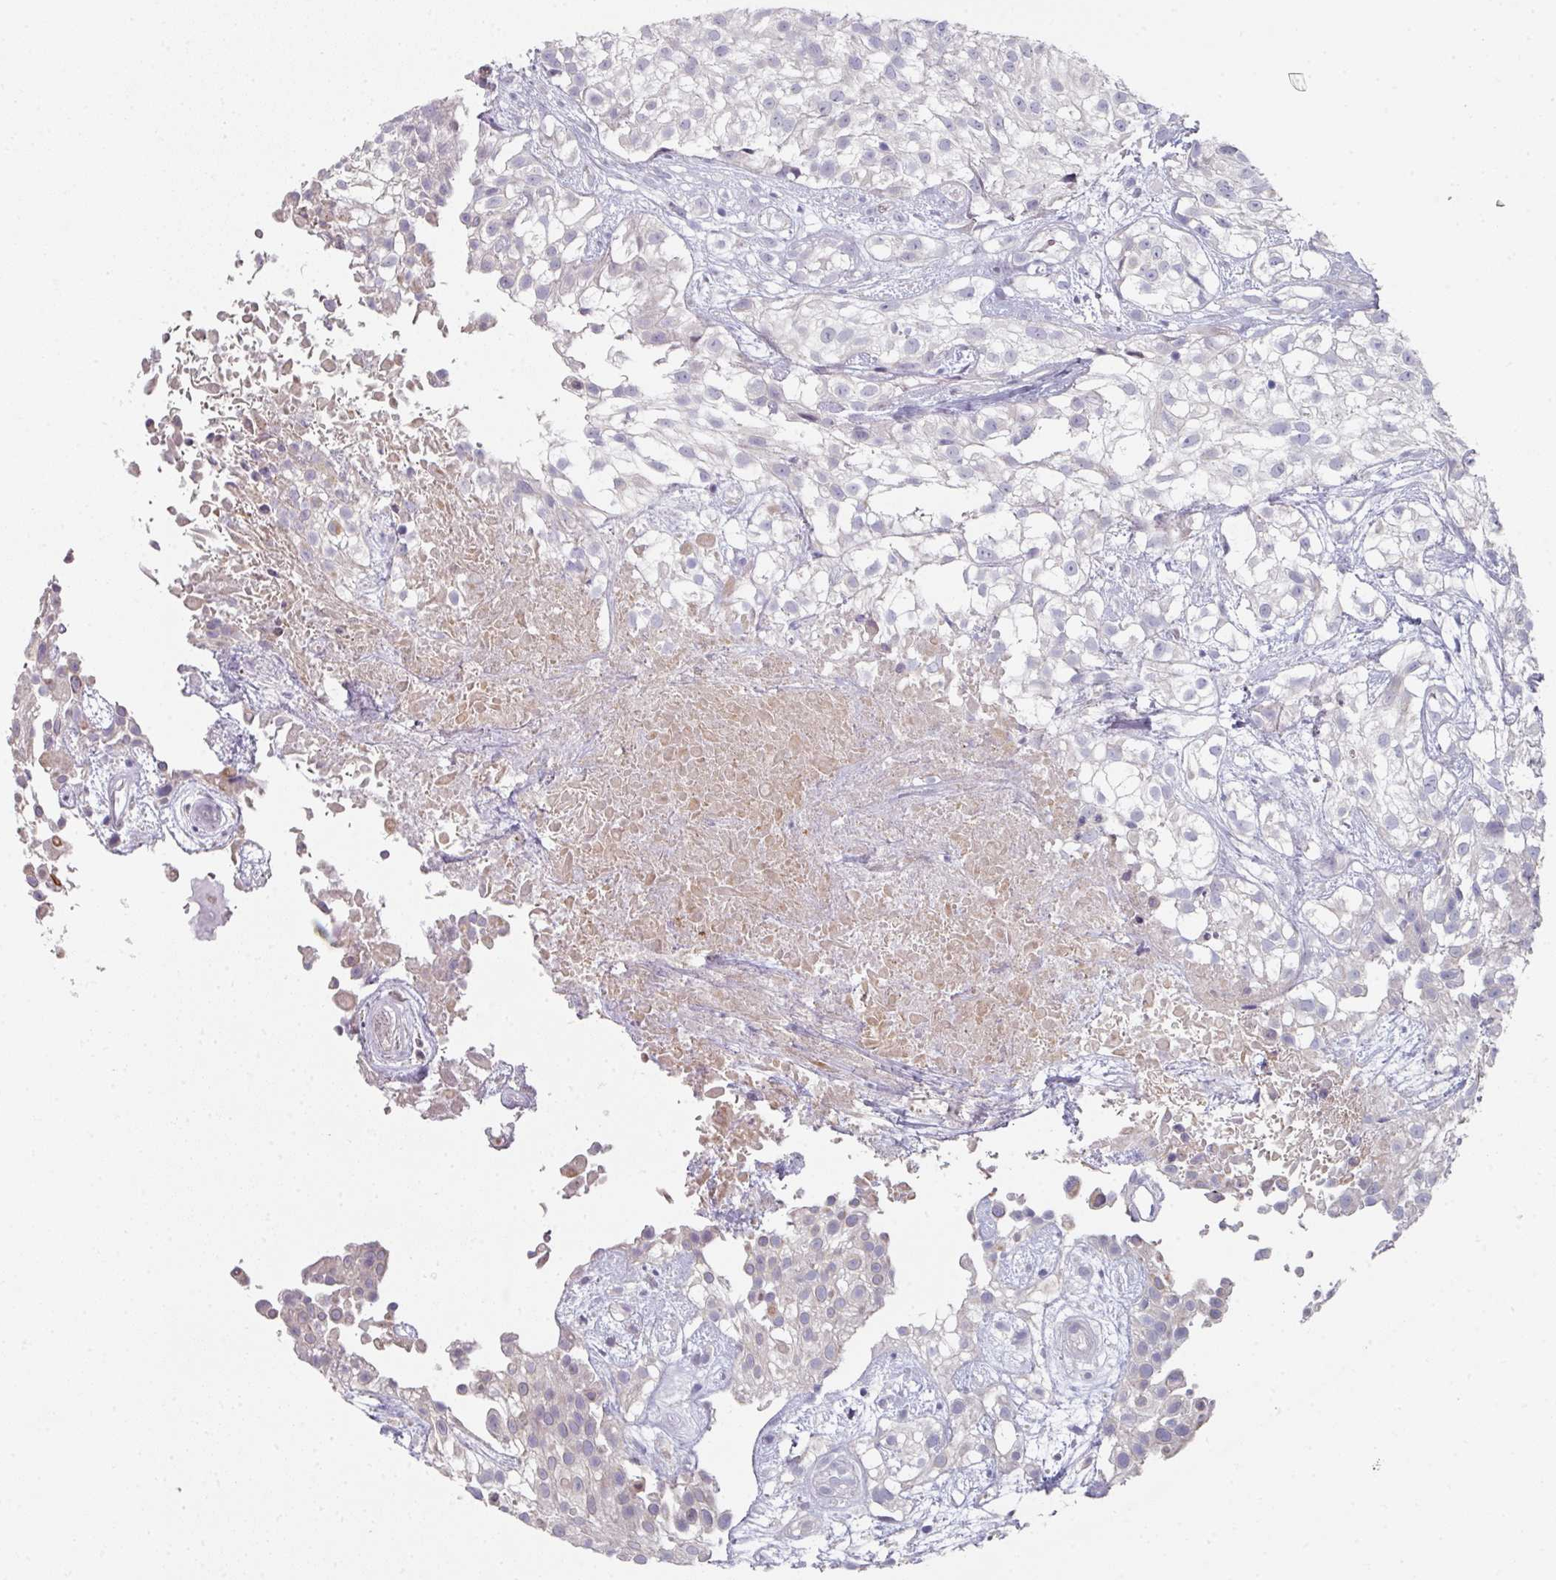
{"staining": {"intensity": "negative", "quantity": "none", "location": "none"}, "tissue": "urothelial cancer", "cell_type": "Tumor cells", "image_type": "cancer", "snomed": [{"axis": "morphology", "description": "Urothelial carcinoma, High grade"}, {"axis": "topography", "description": "Urinary bladder"}], "caption": "IHC micrograph of neoplastic tissue: human urothelial cancer stained with DAB displays no significant protein expression in tumor cells. (DAB (3,3'-diaminobenzidine) IHC visualized using brightfield microscopy, high magnification).", "gene": "WSB2", "patient": {"sex": "male", "age": 56}}